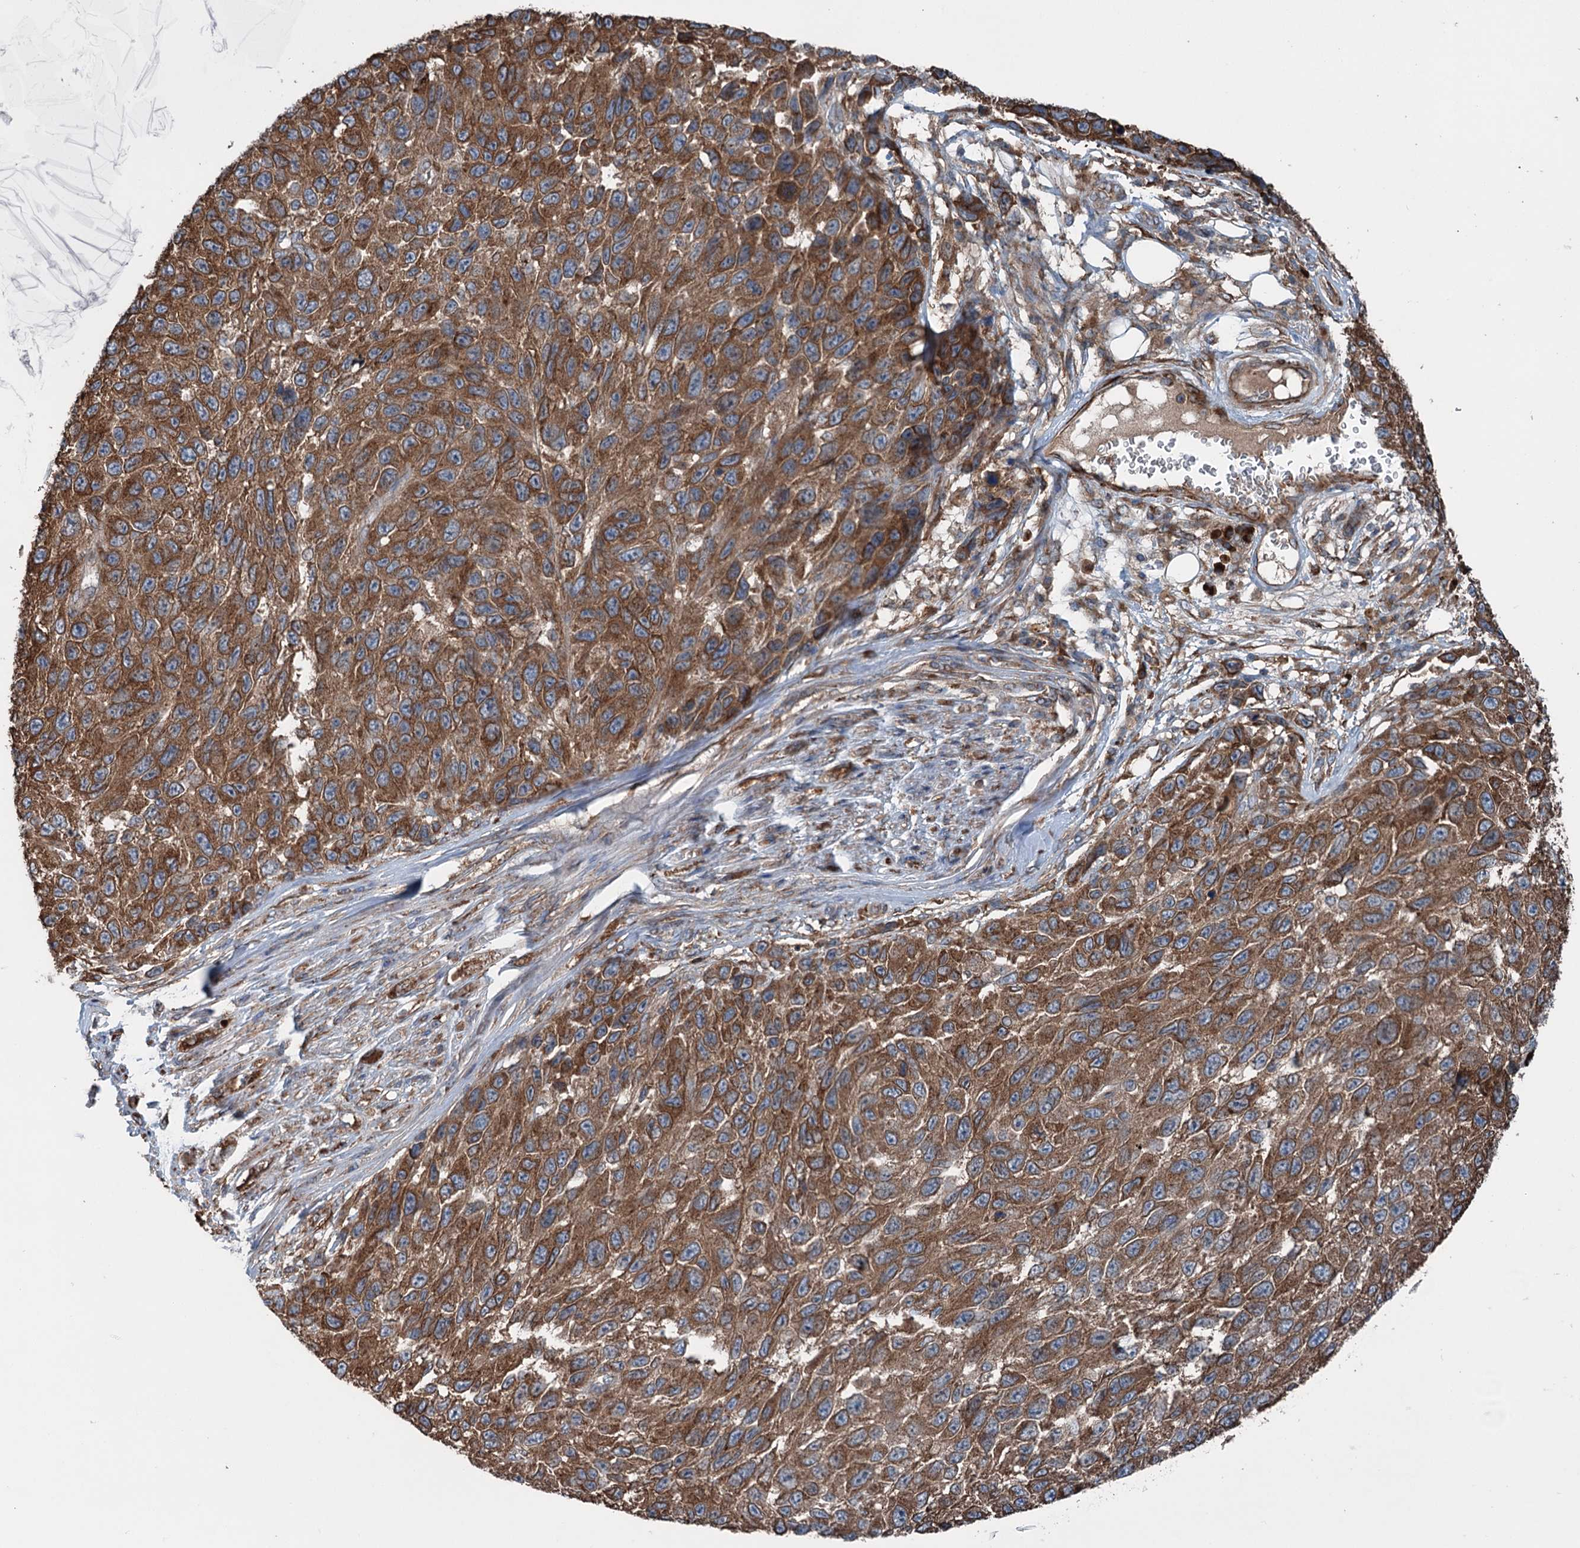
{"staining": {"intensity": "strong", "quantity": ">75%", "location": "cytoplasmic/membranous"}, "tissue": "melanoma", "cell_type": "Tumor cells", "image_type": "cancer", "snomed": [{"axis": "morphology", "description": "Normal tissue, NOS"}, {"axis": "morphology", "description": "Malignant melanoma, NOS"}, {"axis": "topography", "description": "Skin"}], "caption": "This is a micrograph of immunohistochemistry (IHC) staining of melanoma, which shows strong staining in the cytoplasmic/membranous of tumor cells.", "gene": "CALCOCO1", "patient": {"sex": "female", "age": 96}}